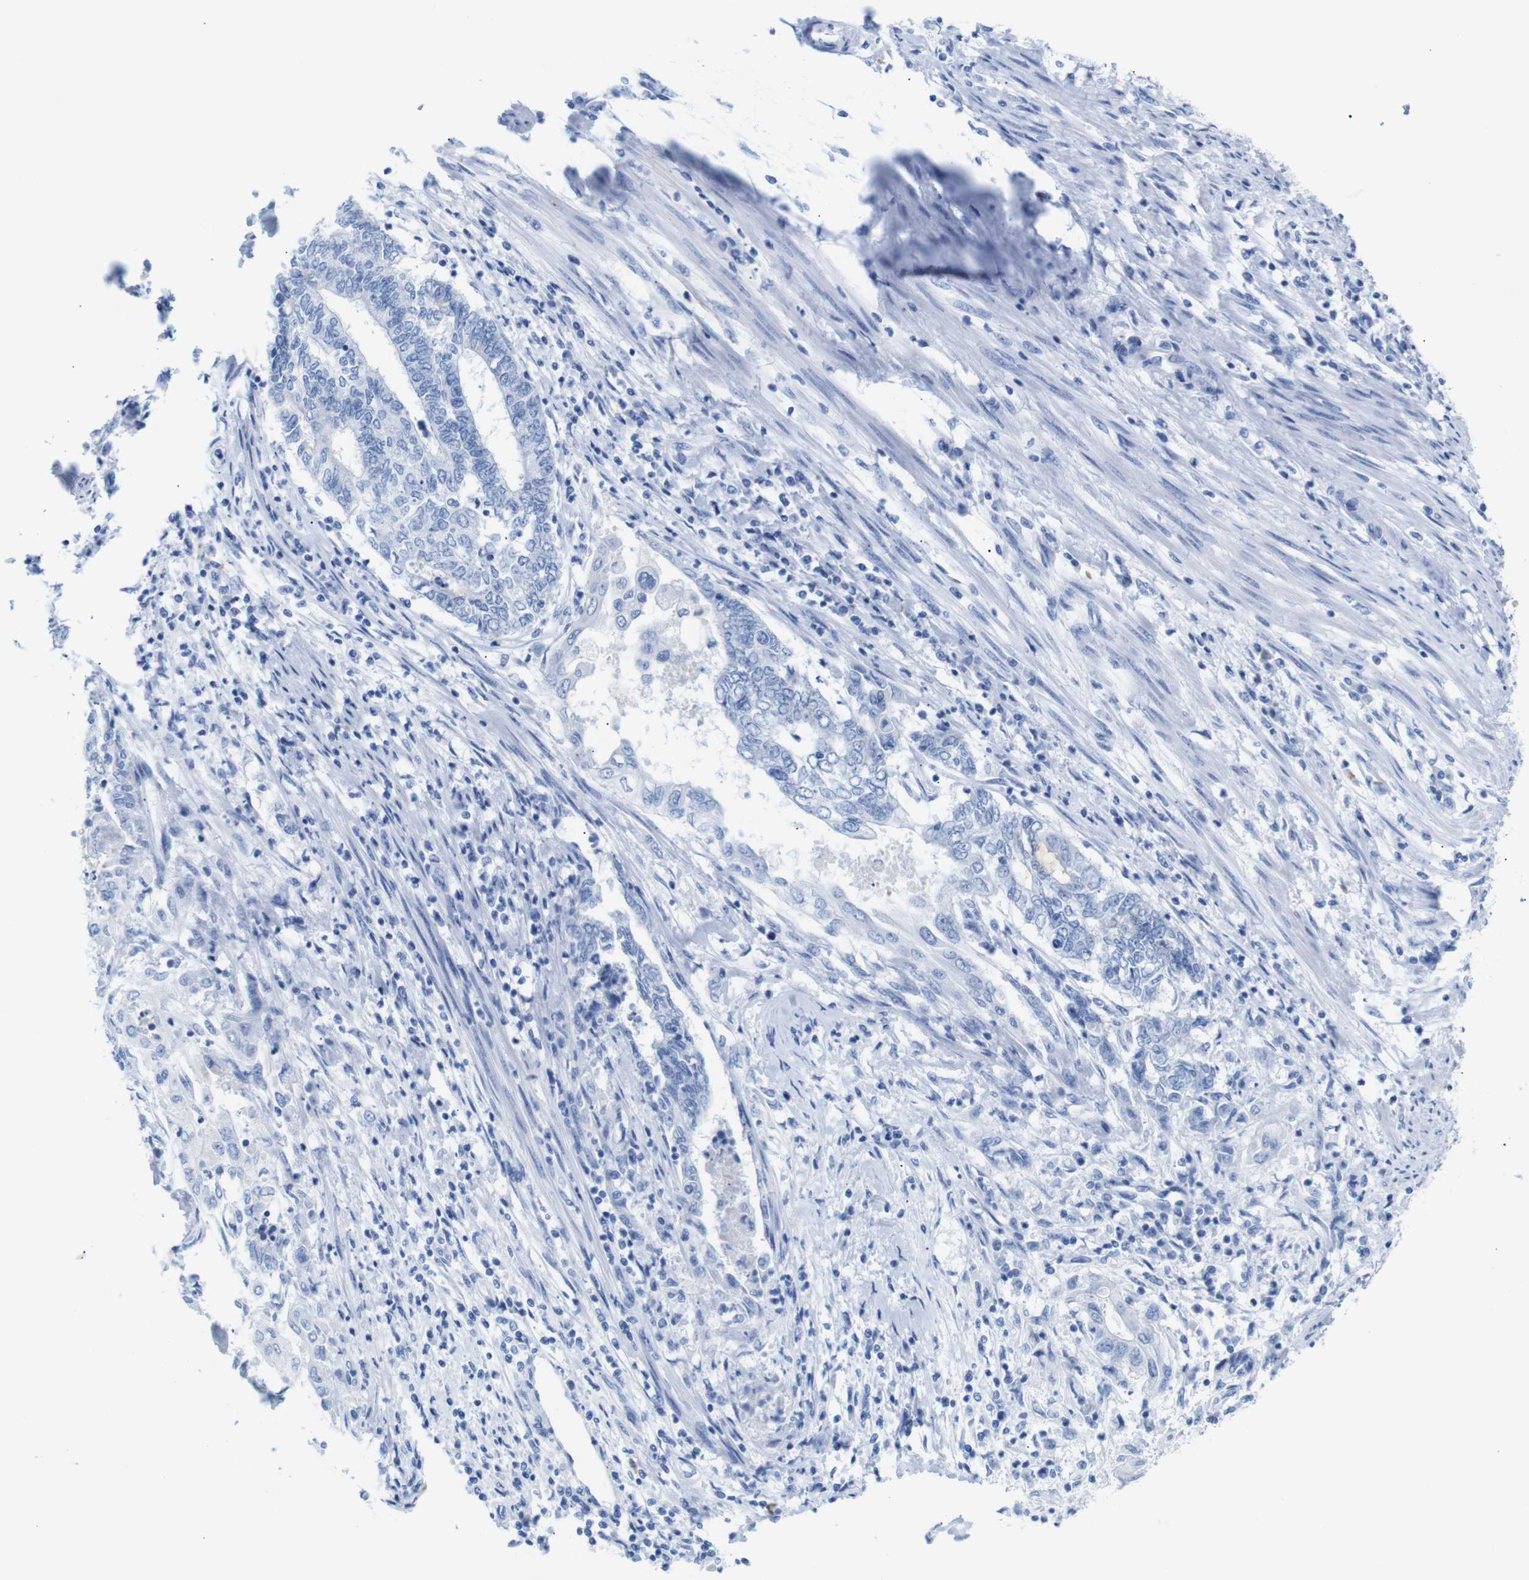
{"staining": {"intensity": "negative", "quantity": "none", "location": "none"}, "tissue": "endometrial cancer", "cell_type": "Tumor cells", "image_type": "cancer", "snomed": [{"axis": "morphology", "description": "Adenocarcinoma, NOS"}, {"axis": "topography", "description": "Uterus"}, {"axis": "topography", "description": "Endometrium"}], "caption": "Tumor cells are negative for protein expression in human endometrial cancer (adenocarcinoma). Brightfield microscopy of immunohistochemistry (IHC) stained with DAB (3,3'-diaminobenzidine) (brown) and hematoxylin (blue), captured at high magnification.", "gene": "ERVMER34-1", "patient": {"sex": "female", "age": 70}}